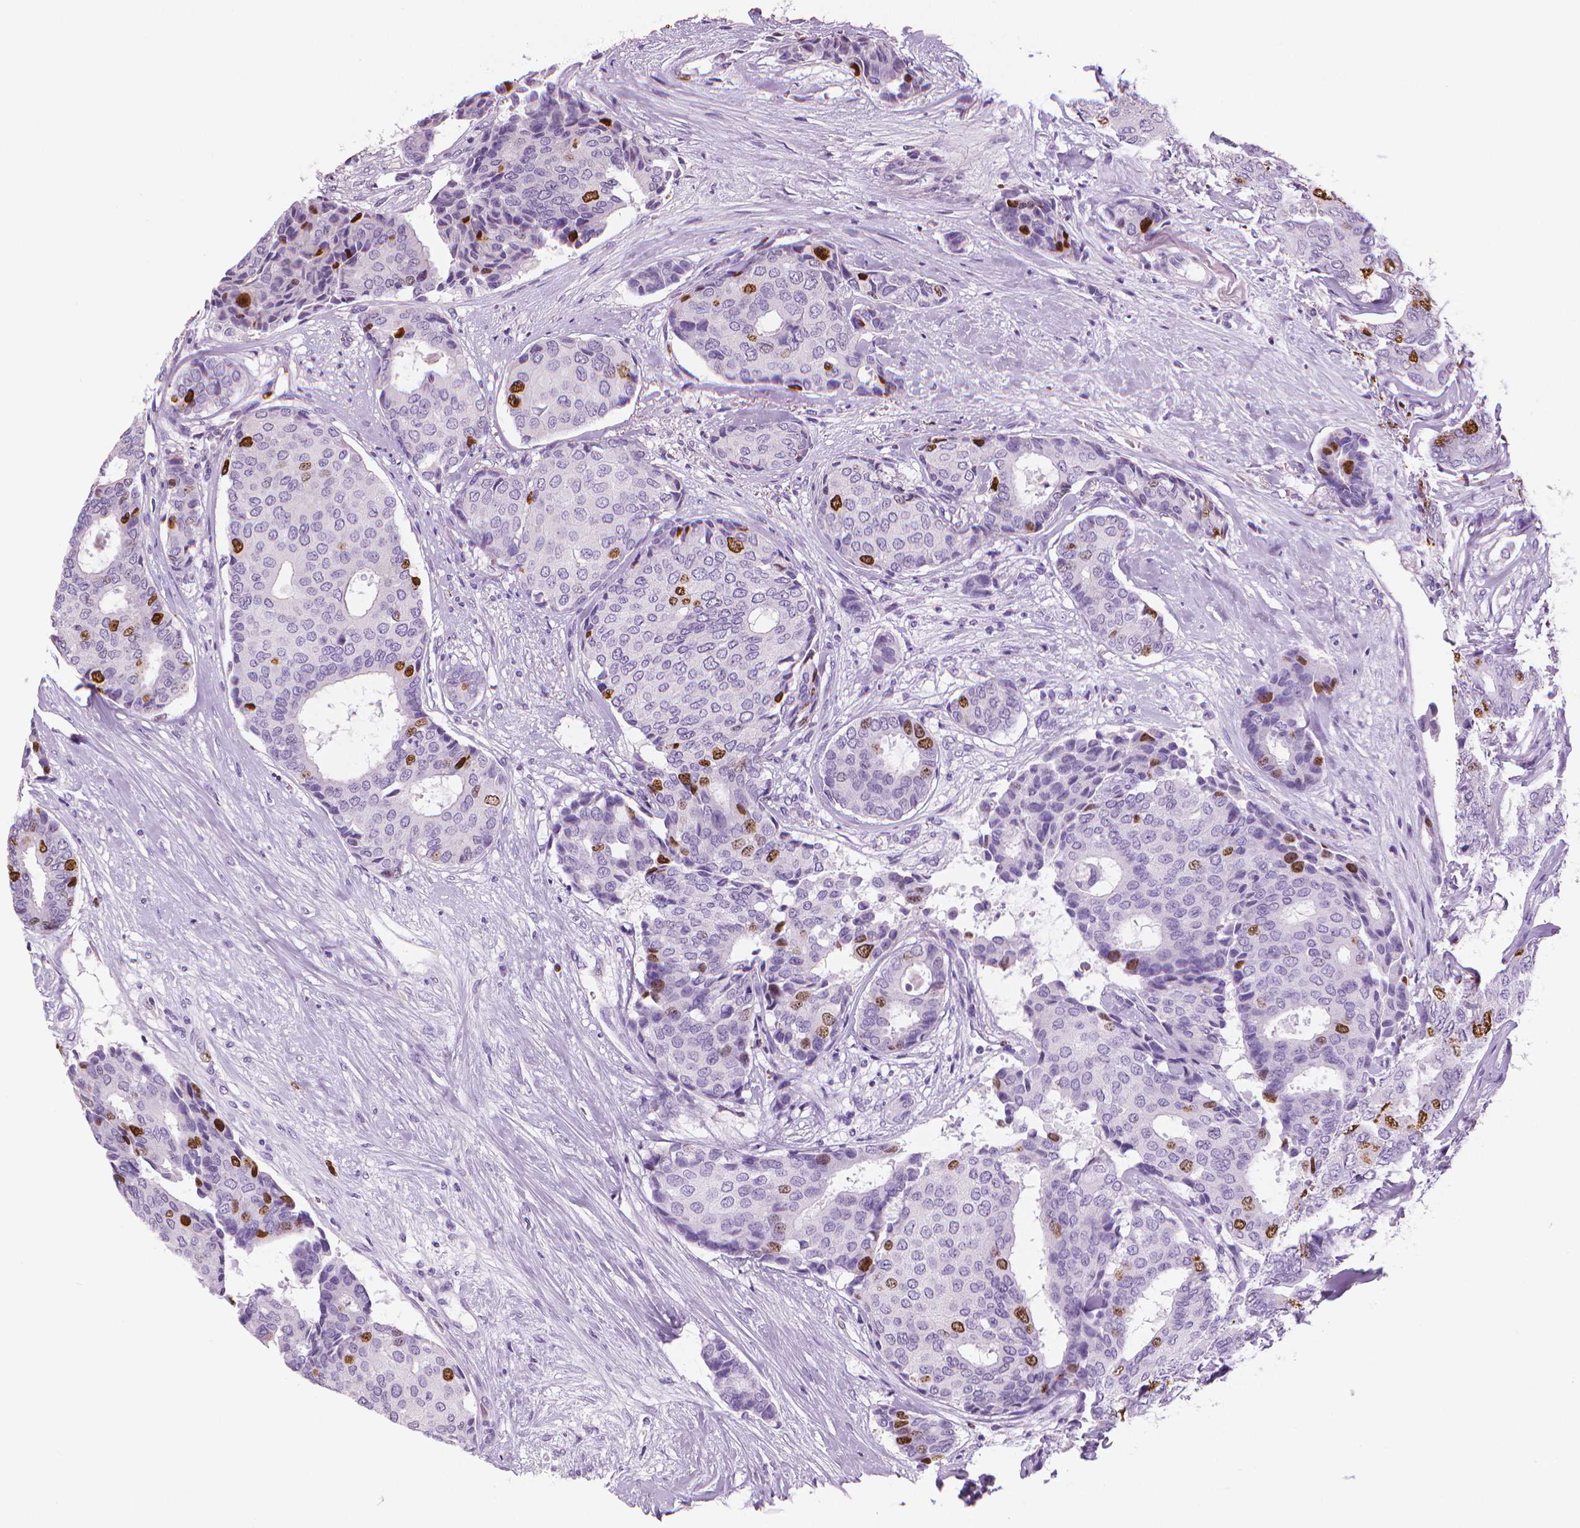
{"staining": {"intensity": "strong", "quantity": "<25%", "location": "nuclear"}, "tissue": "breast cancer", "cell_type": "Tumor cells", "image_type": "cancer", "snomed": [{"axis": "morphology", "description": "Duct carcinoma"}, {"axis": "topography", "description": "Breast"}], "caption": "This is a photomicrograph of immunohistochemistry (IHC) staining of breast cancer (intraductal carcinoma), which shows strong expression in the nuclear of tumor cells.", "gene": "MKI67", "patient": {"sex": "female", "age": 75}}